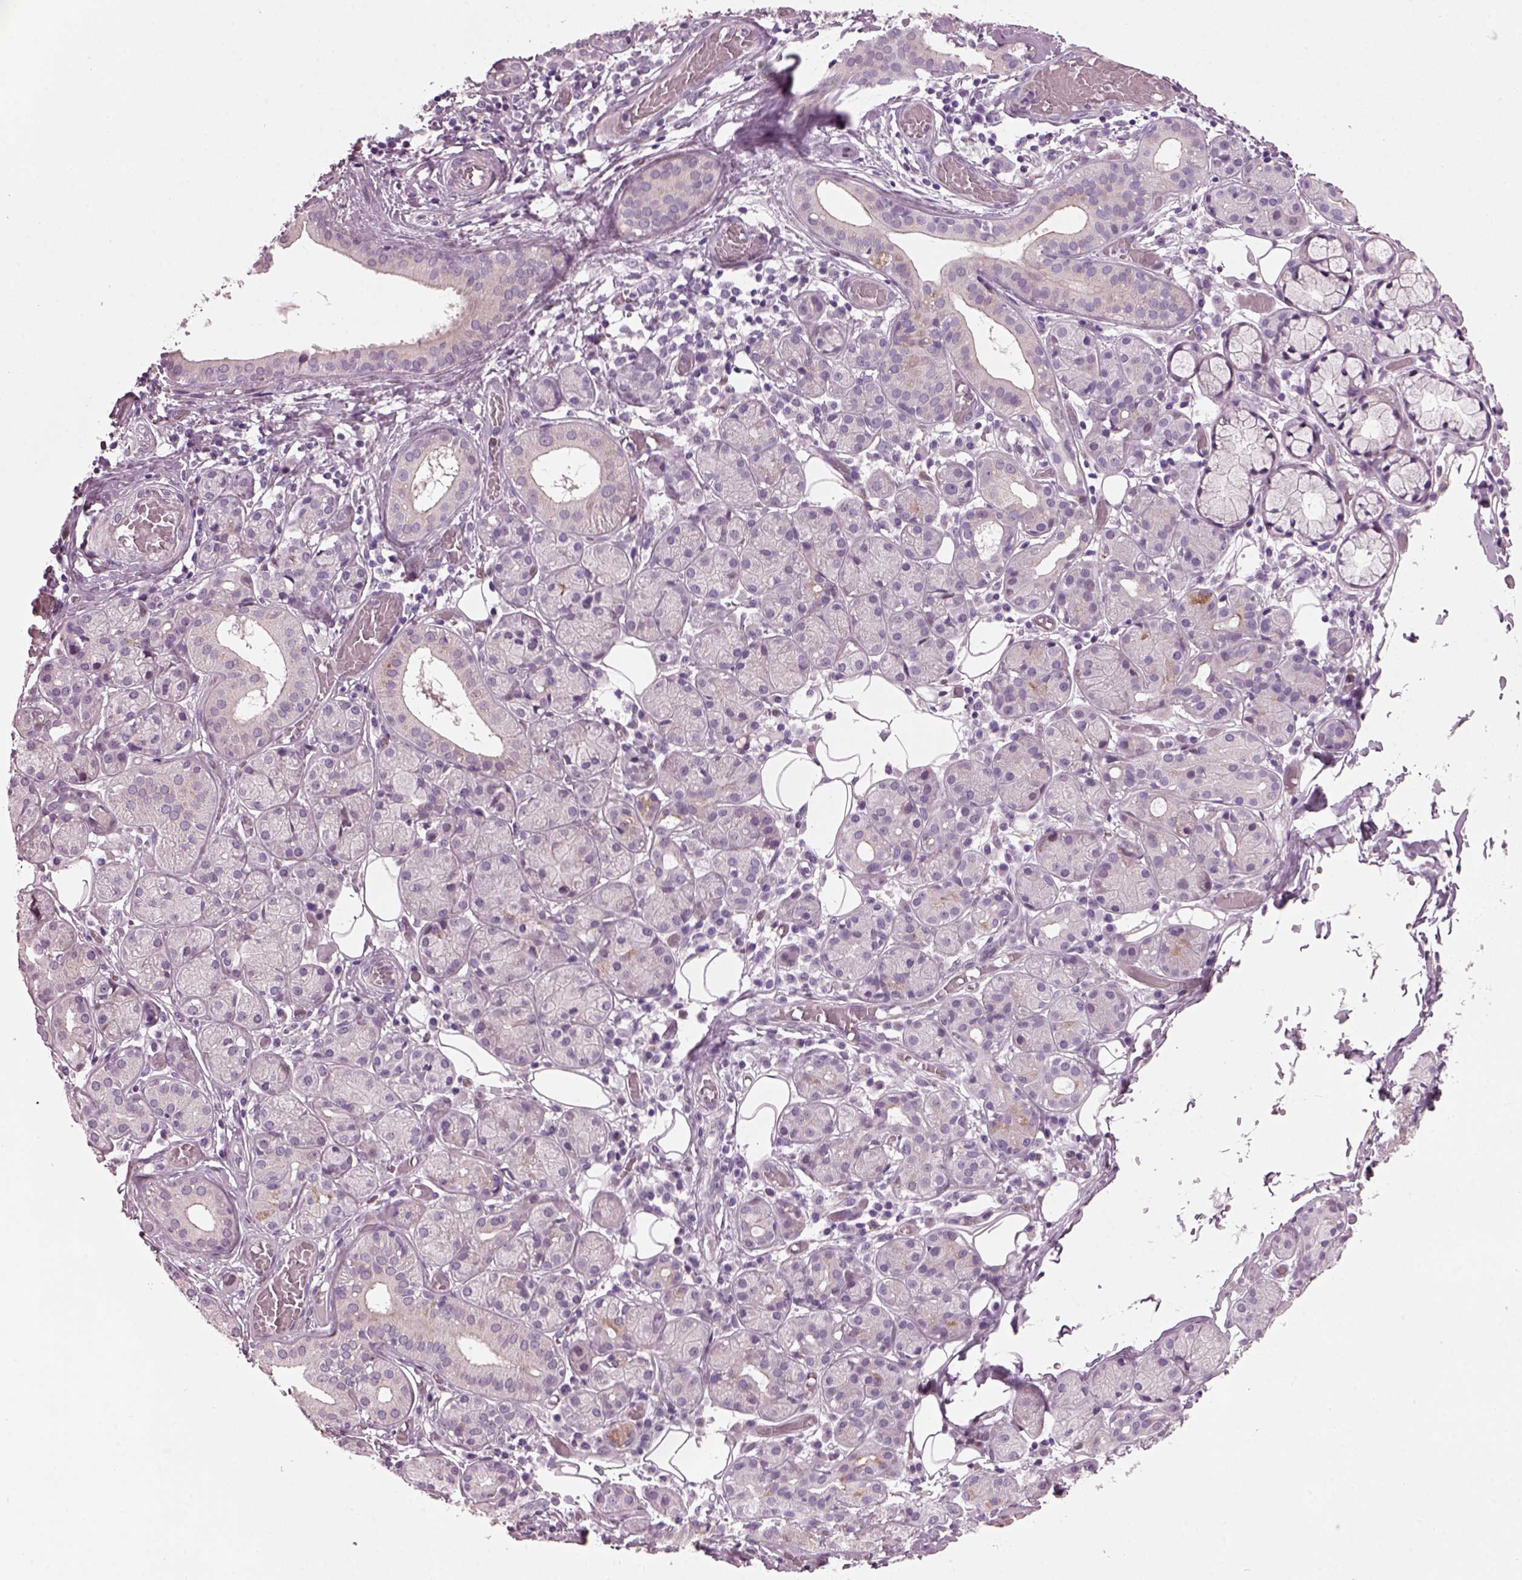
{"staining": {"intensity": "weak", "quantity": "<25%", "location": "cytoplasmic/membranous"}, "tissue": "salivary gland", "cell_type": "Glandular cells", "image_type": "normal", "snomed": [{"axis": "morphology", "description": "Normal tissue, NOS"}, {"axis": "topography", "description": "Salivary gland"}, {"axis": "topography", "description": "Peripheral nerve tissue"}], "caption": "This photomicrograph is of benign salivary gland stained with immunohistochemistry to label a protein in brown with the nuclei are counter-stained blue. There is no staining in glandular cells.", "gene": "PRR9", "patient": {"sex": "male", "age": 71}}